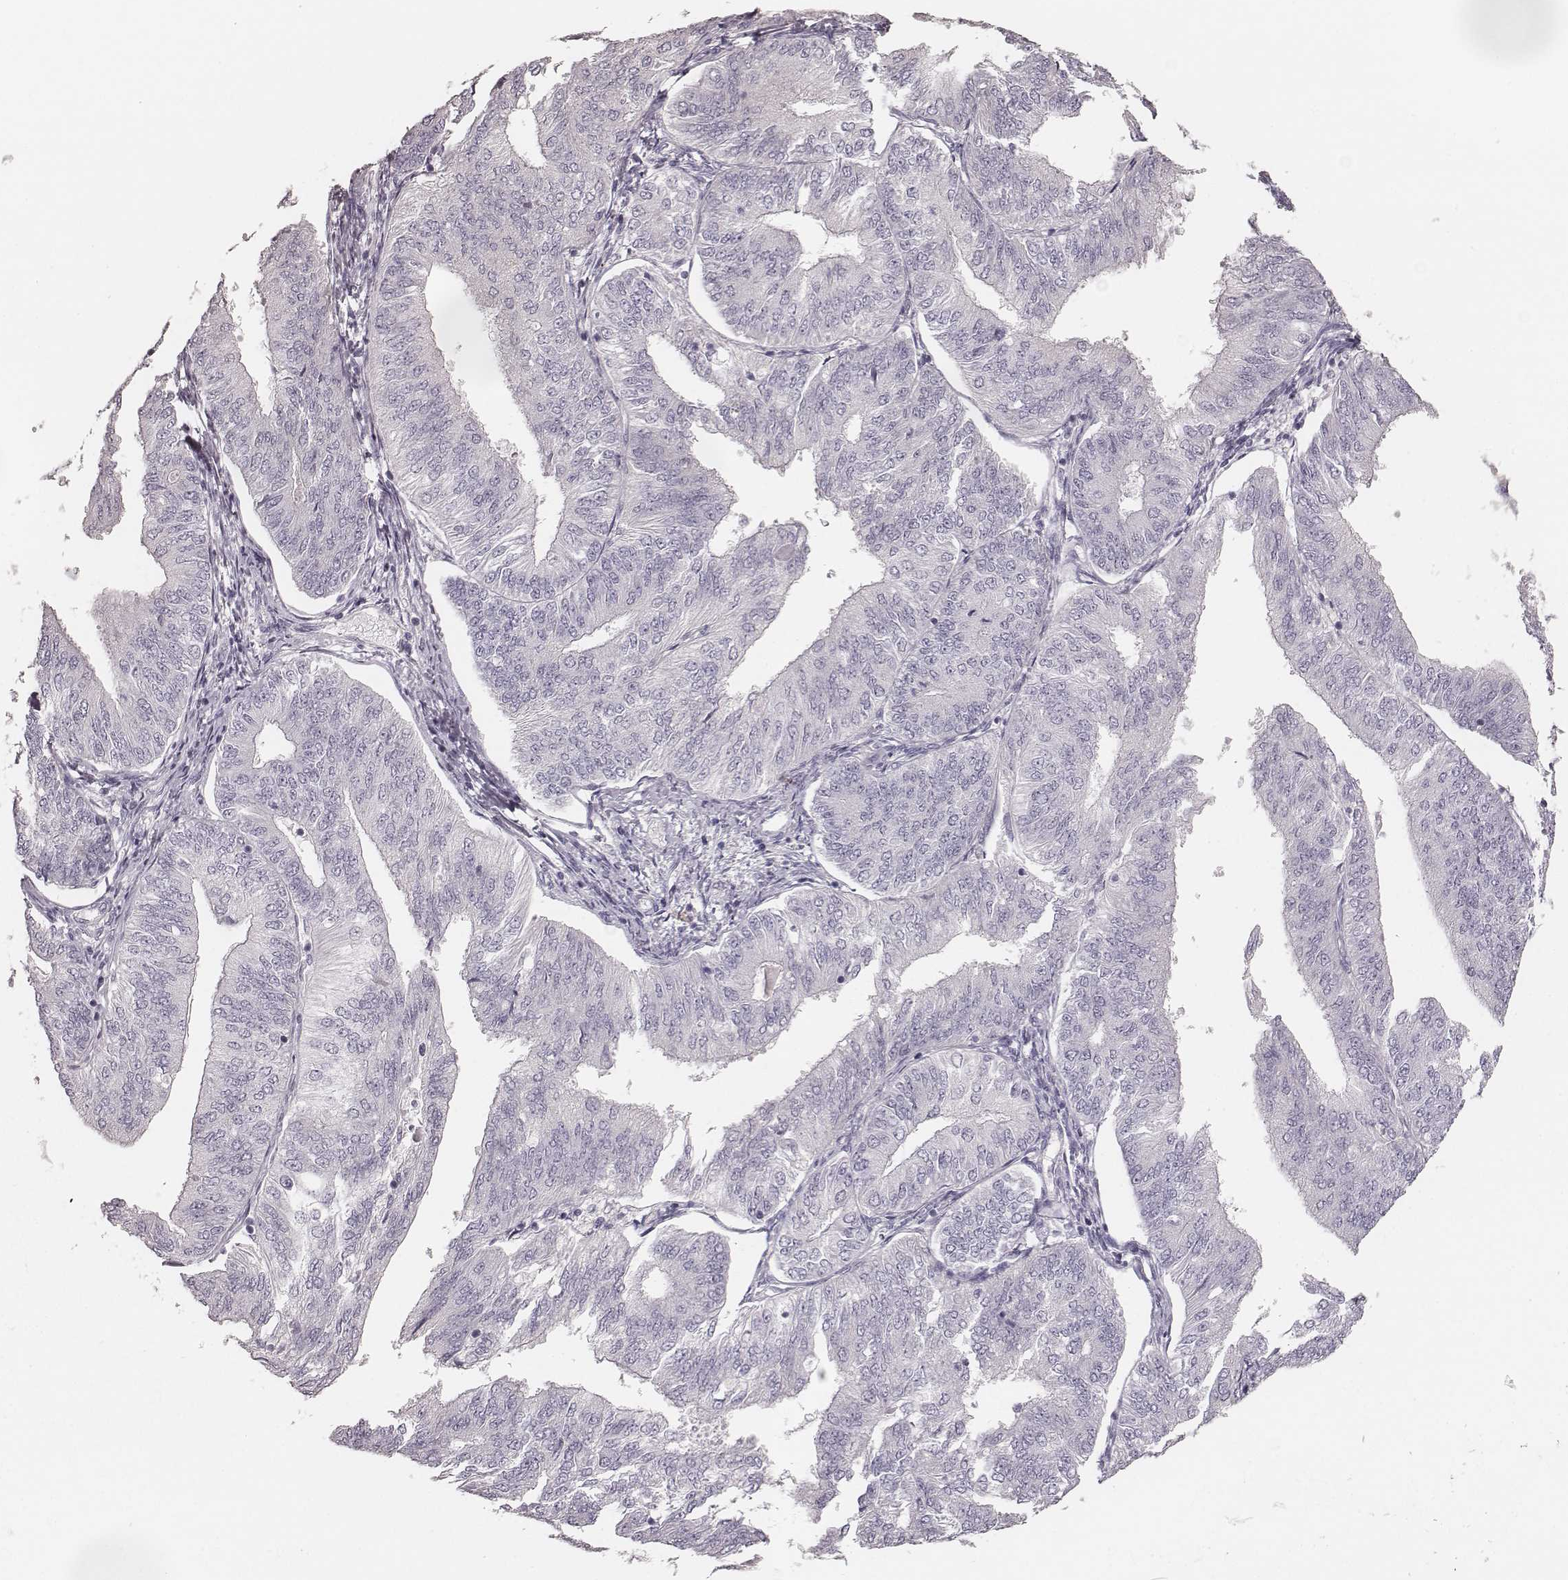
{"staining": {"intensity": "negative", "quantity": "none", "location": "none"}, "tissue": "endometrial cancer", "cell_type": "Tumor cells", "image_type": "cancer", "snomed": [{"axis": "morphology", "description": "Adenocarcinoma, NOS"}, {"axis": "topography", "description": "Endometrium"}], "caption": "Immunohistochemical staining of endometrial adenocarcinoma reveals no significant positivity in tumor cells. The staining was performed using DAB to visualize the protein expression in brown, while the nuclei were stained in blue with hematoxylin (Magnification: 20x).", "gene": "ZP4", "patient": {"sex": "female", "age": 58}}